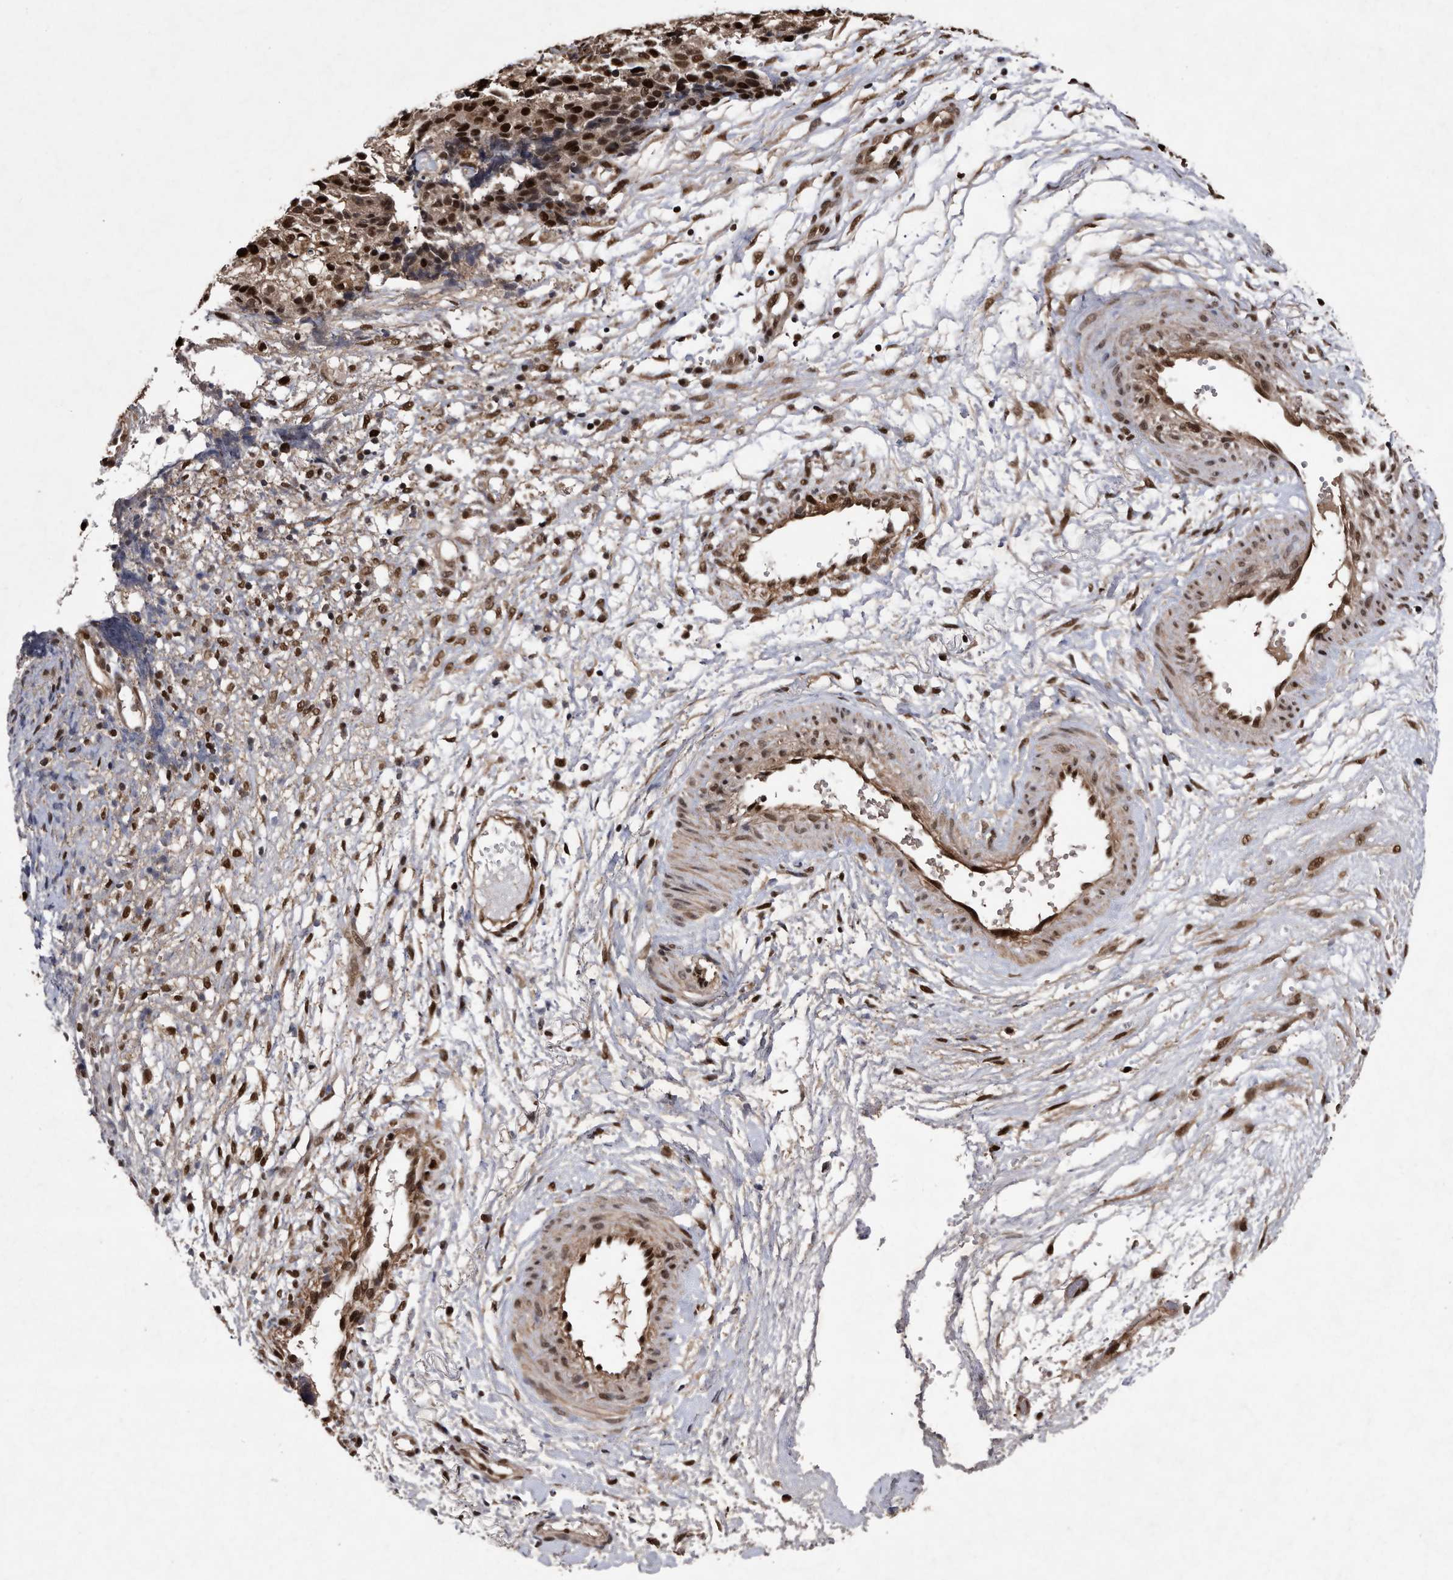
{"staining": {"intensity": "strong", "quantity": ">75%", "location": "nuclear"}, "tissue": "ovarian cancer", "cell_type": "Tumor cells", "image_type": "cancer", "snomed": [{"axis": "morphology", "description": "Carcinoma, endometroid"}, {"axis": "topography", "description": "Ovary"}], "caption": "Human endometroid carcinoma (ovarian) stained with a brown dye reveals strong nuclear positive positivity in about >75% of tumor cells.", "gene": "RAD23B", "patient": {"sex": "female", "age": 42}}